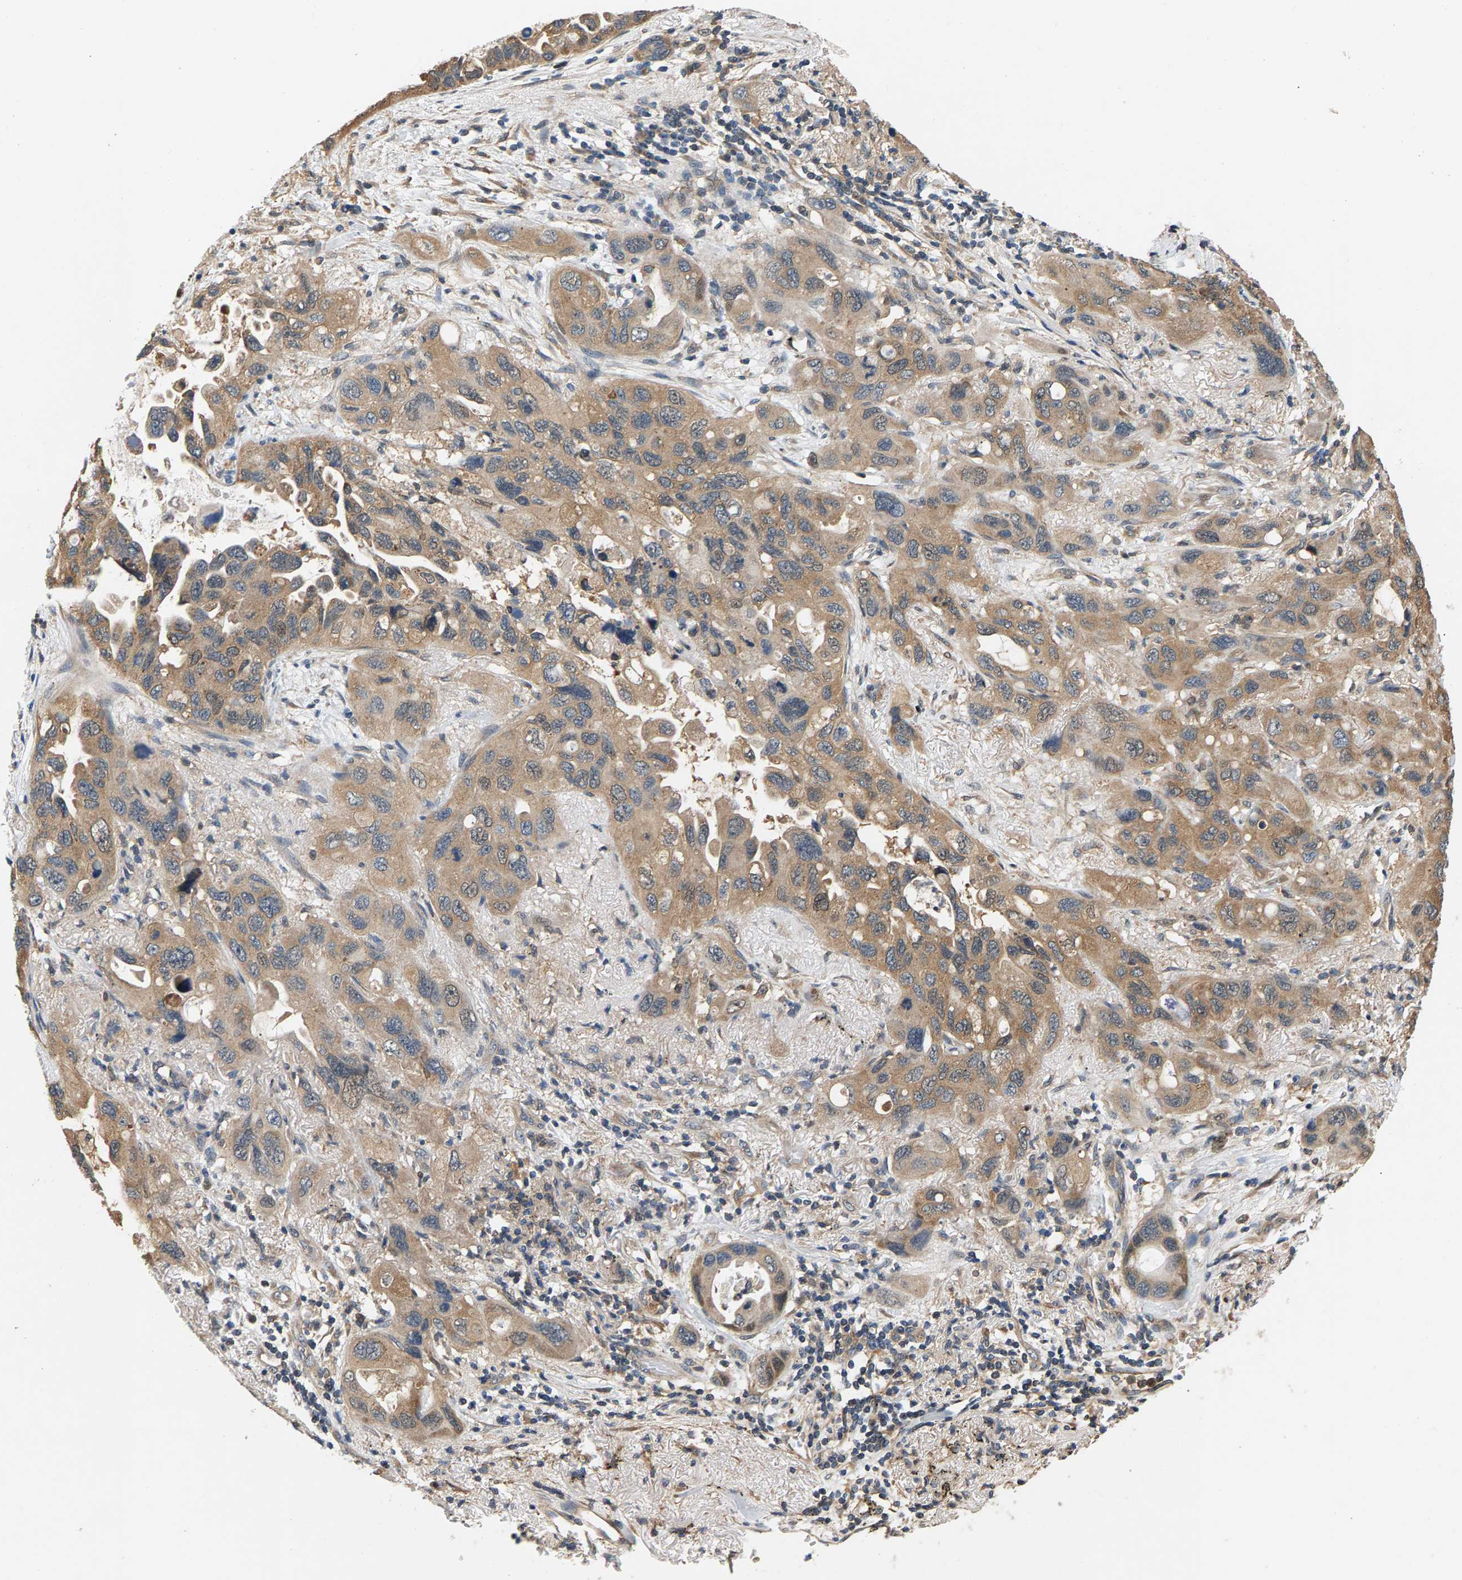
{"staining": {"intensity": "moderate", "quantity": ">75%", "location": "cytoplasmic/membranous"}, "tissue": "lung cancer", "cell_type": "Tumor cells", "image_type": "cancer", "snomed": [{"axis": "morphology", "description": "Squamous cell carcinoma, NOS"}, {"axis": "topography", "description": "Lung"}], "caption": "This is an image of IHC staining of squamous cell carcinoma (lung), which shows moderate staining in the cytoplasmic/membranous of tumor cells.", "gene": "FAM78A", "patient": {"sex": "female", "age": 73}}